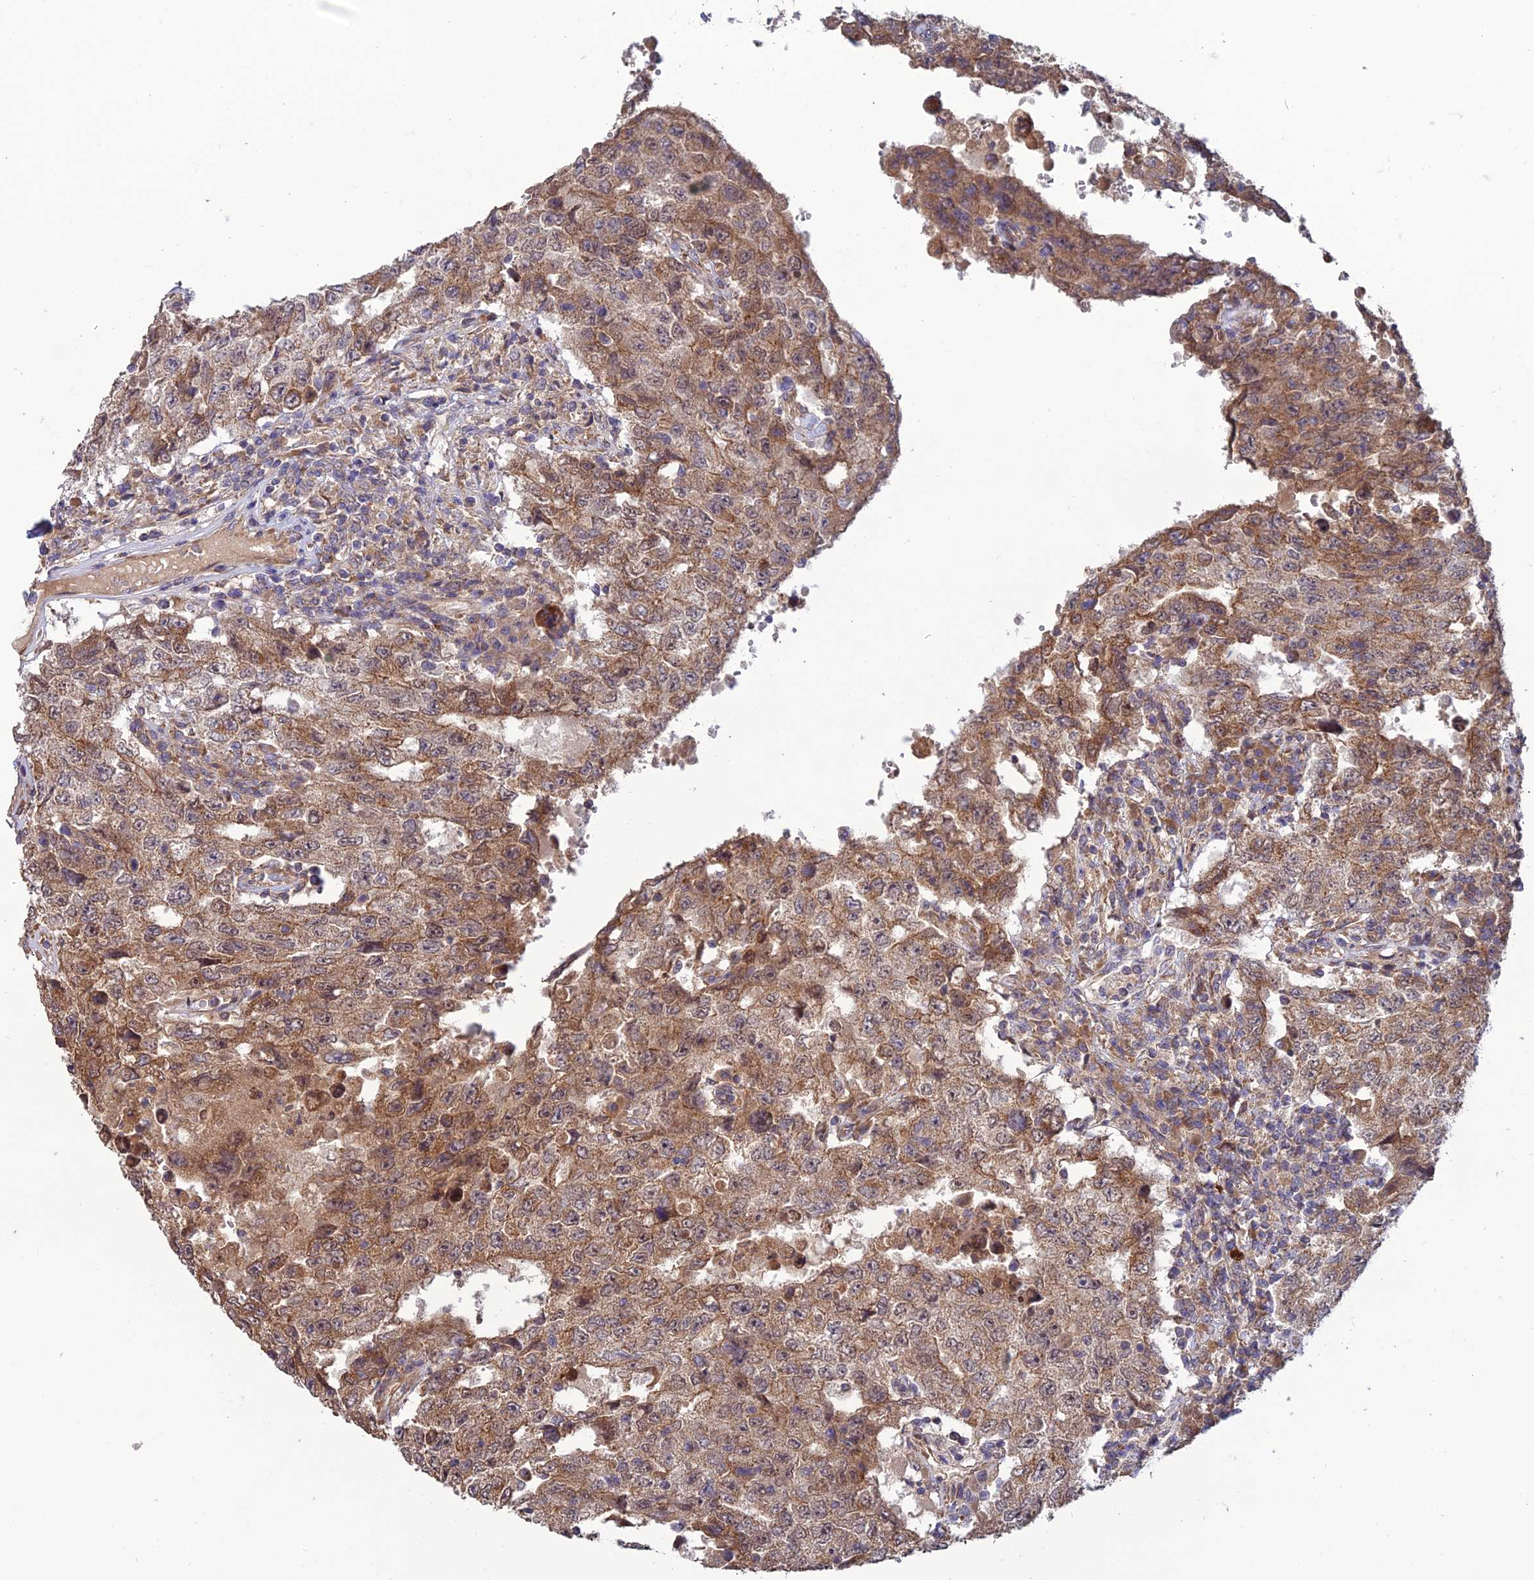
{"staining": {"intensity": "moderate", "quantity": ">75%", "location": "cytoplasmic/membranous"}, "tissue": "testis cancer", "cell_type": "Tumor cells", "image_type": "cancer", "snomed": [{"axis": "morphology", "description": "Carcinoma, Embryonal, NOS"}, {"axis": "topography", "description": "Testis"}], "caption": "Immunohistochemistry (IHC) photomicrograph of testis cancer stained for a protein (brown), which reveals medium levels of moderate cytoplasmic/membranous positivity in approximately >75% of tumor cells.", "gene": "MRNIP", "patient": {"sex": "male", "age": 26}}